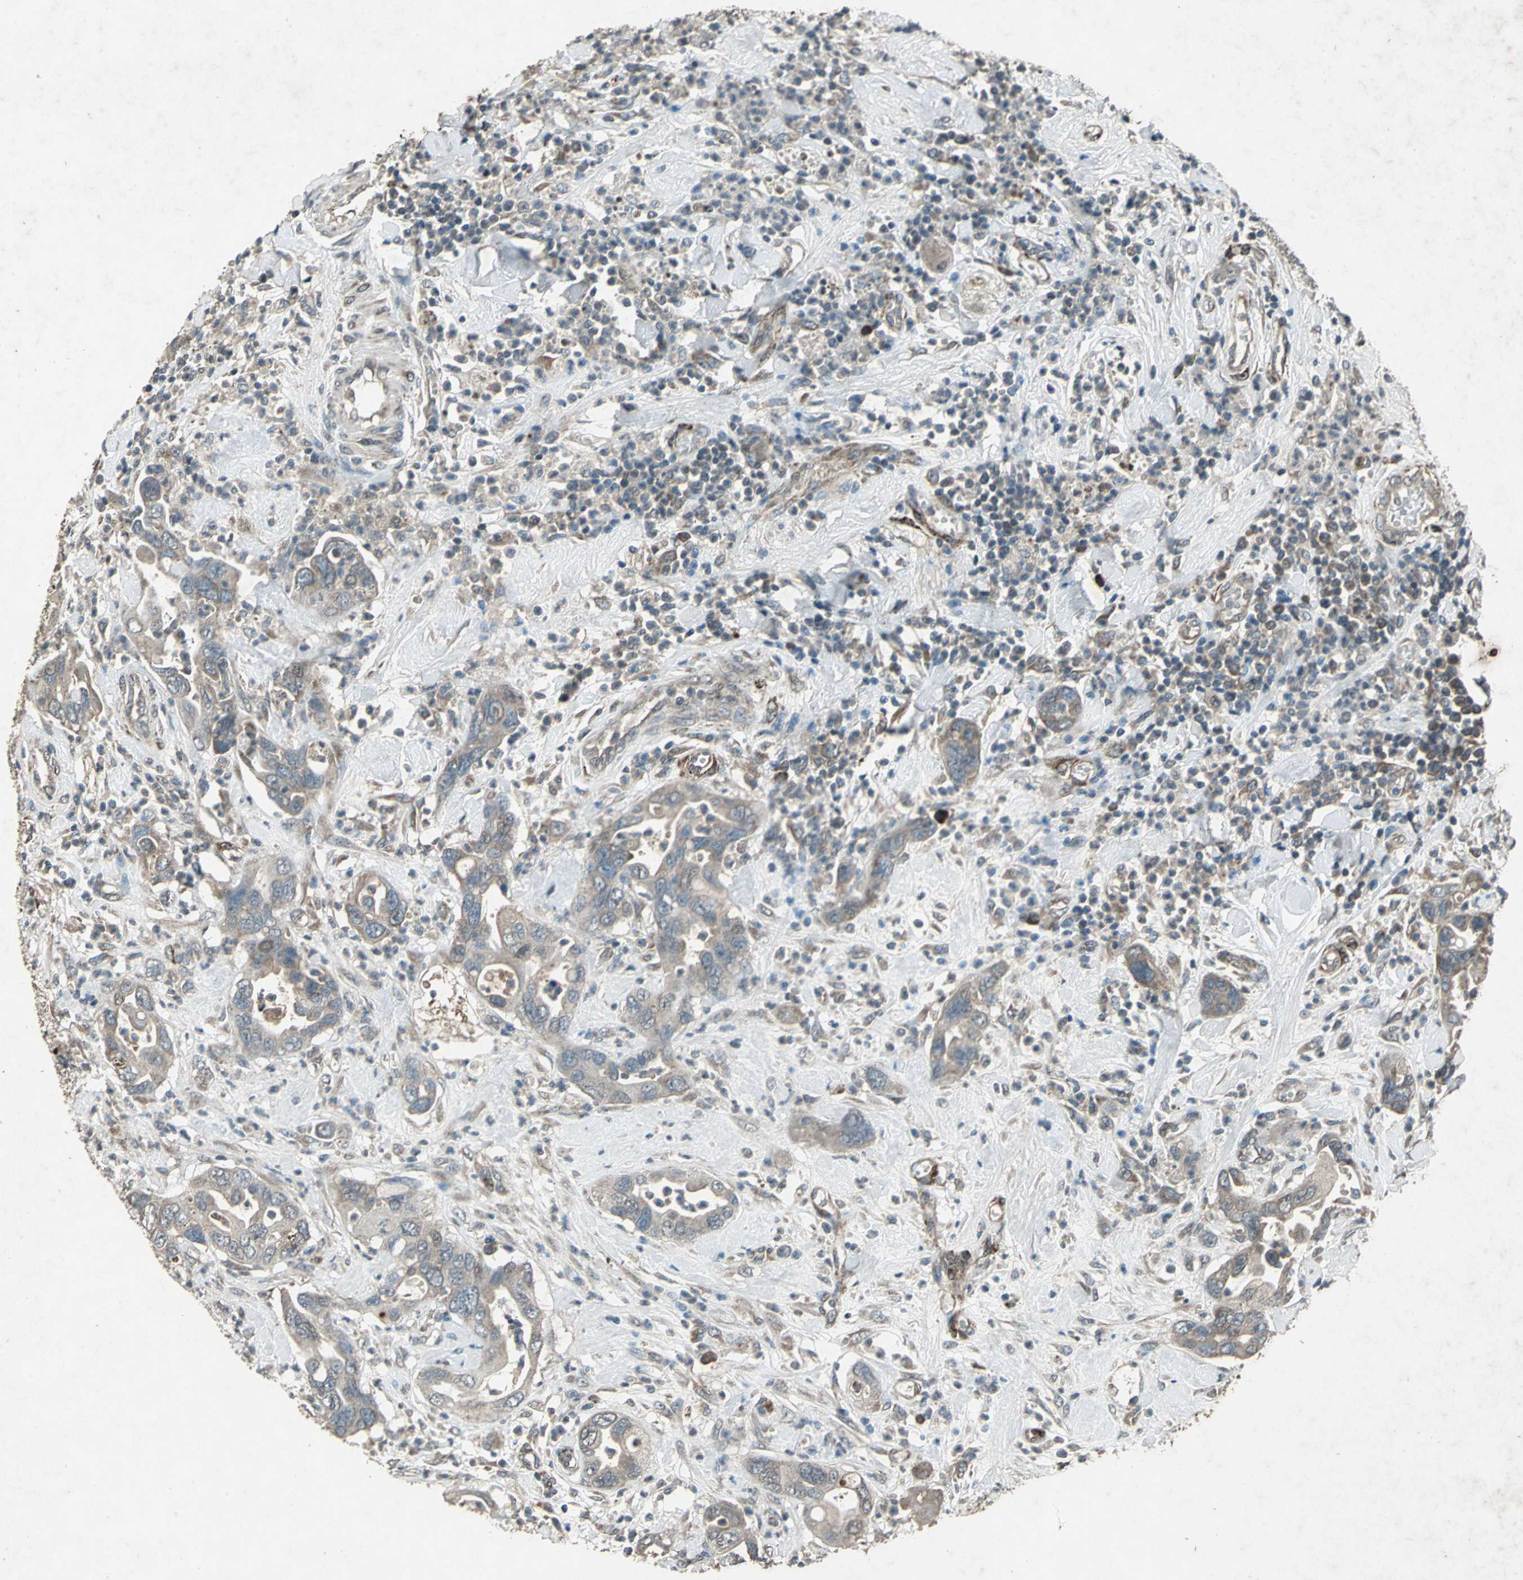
{"staining": {"intensity": "weak", "quantity": ">75%", "location": "cytoplasmic/membranous"}, "tissue": "pancreatic cancer", "cell_type": "Tumor cells", "image_type": "cancer", "snomed": [{"axis": "morphology", "description": "Adenocarcinoma, NOS"}, {"axis": "topography", "description": "Pancreas"}], "caption": "Protein expression analysis of human pancreatic cancer reveals weak cytoplasmic/membranous positivity in about >75% of tumor cells.", "gene": "SEPTIN4", "patient": {"sex": "female", "age": 71}}